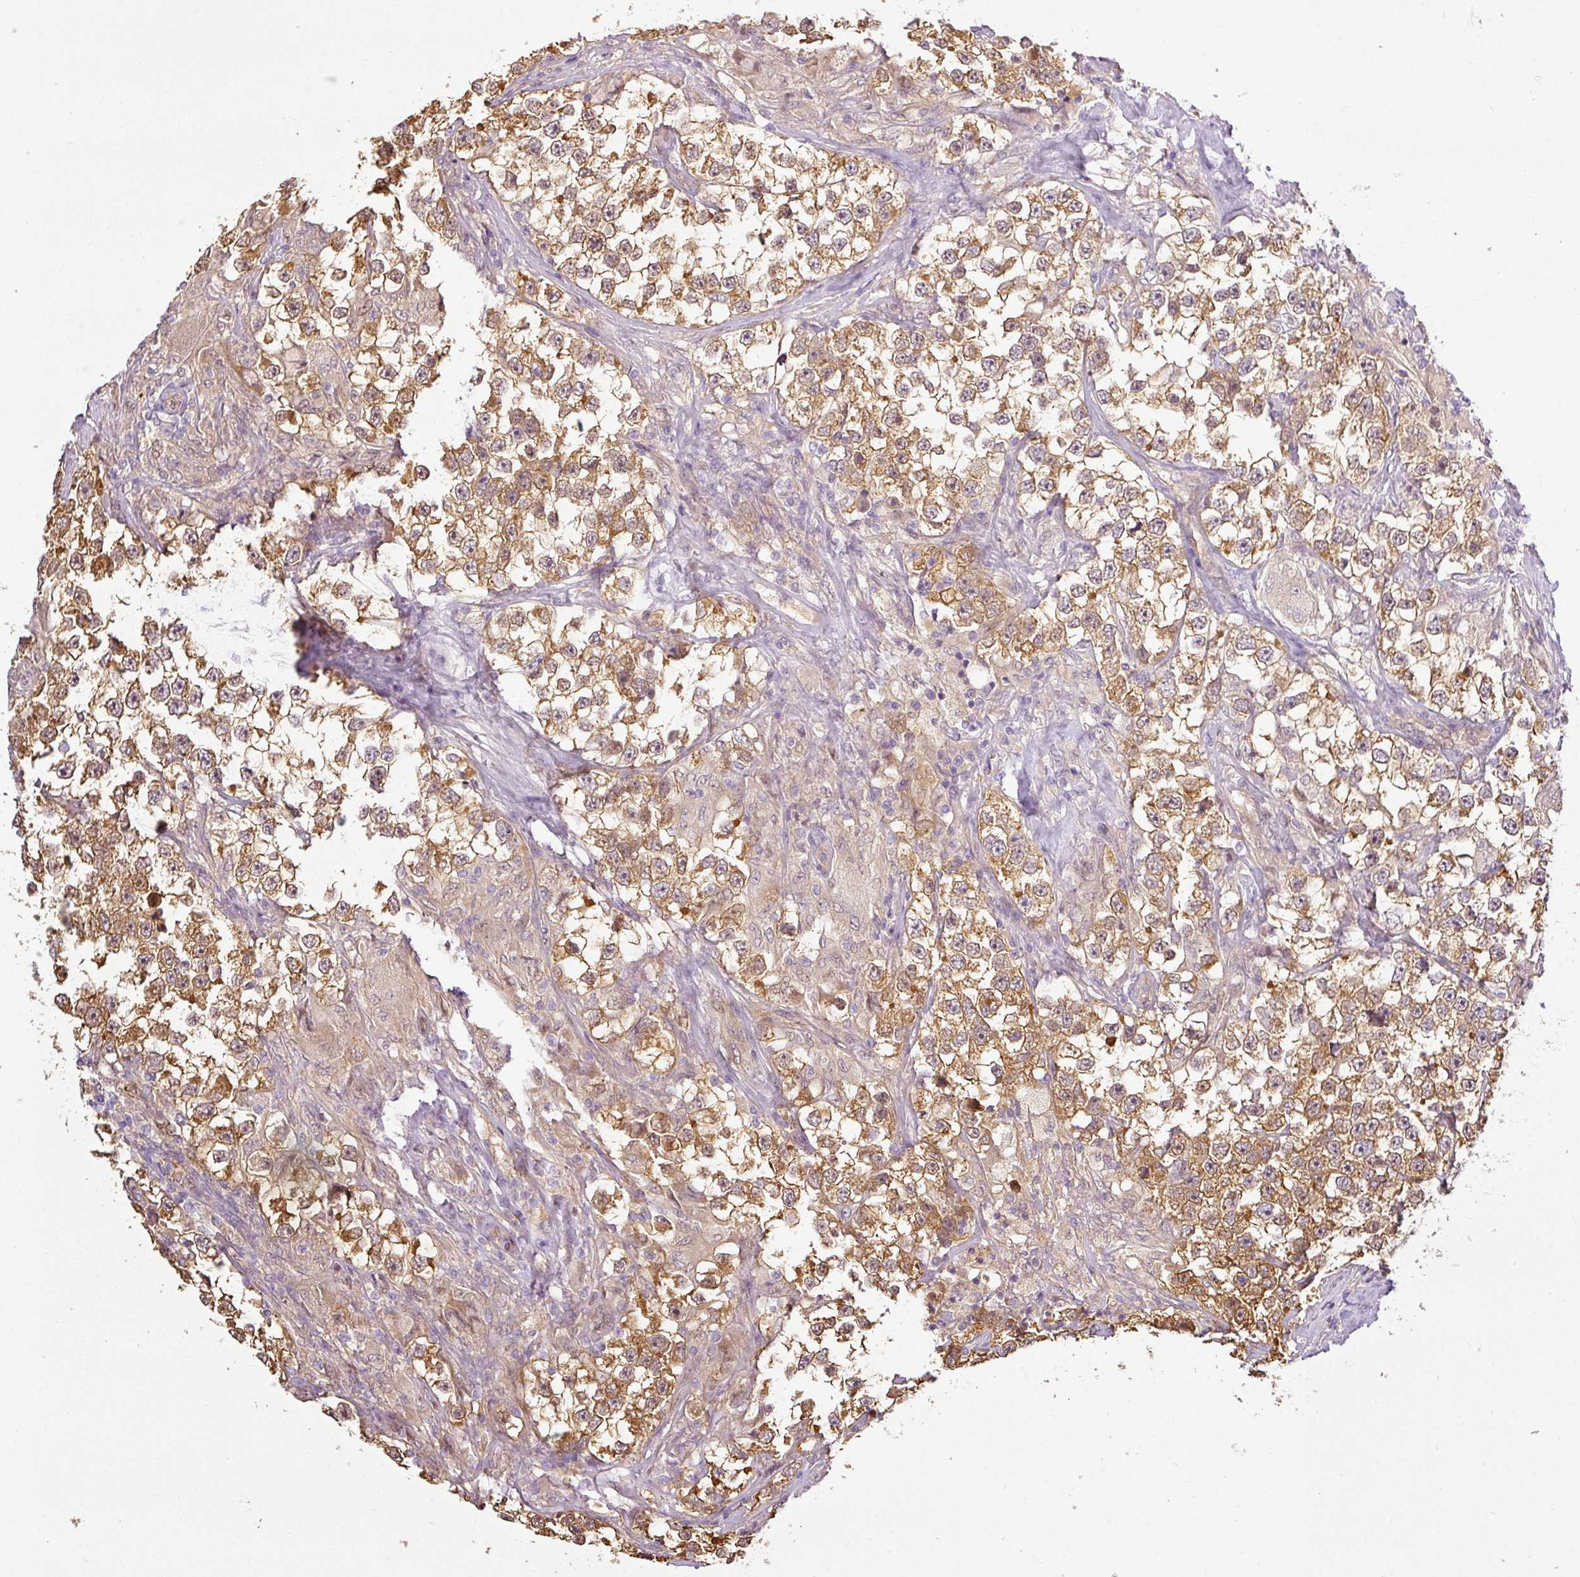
{"staining": {"intensity": "moderate", "quantity": ">75%", "location": "cytoplasmic/membranous"}, "tissue": "testis cancer", "cell_type": "Tumor cells", "image_type": "cancer", "snomed": [{"axis": "morphology", "description": "Seminoma, NOS"}, {"axis": "topography", "description": "Testis"}], "caption": "Tumor cells demonstrate medium levels of moderate cytoplasmic/membranous staining in about >75% of cells in human seminoma (testis). Immunohistochemistry (ihc) stains the protein in brown and the nuclei are stained blue.", "gene": "ANKRD18A", "patient": {"sex": "male", "age": 46}}